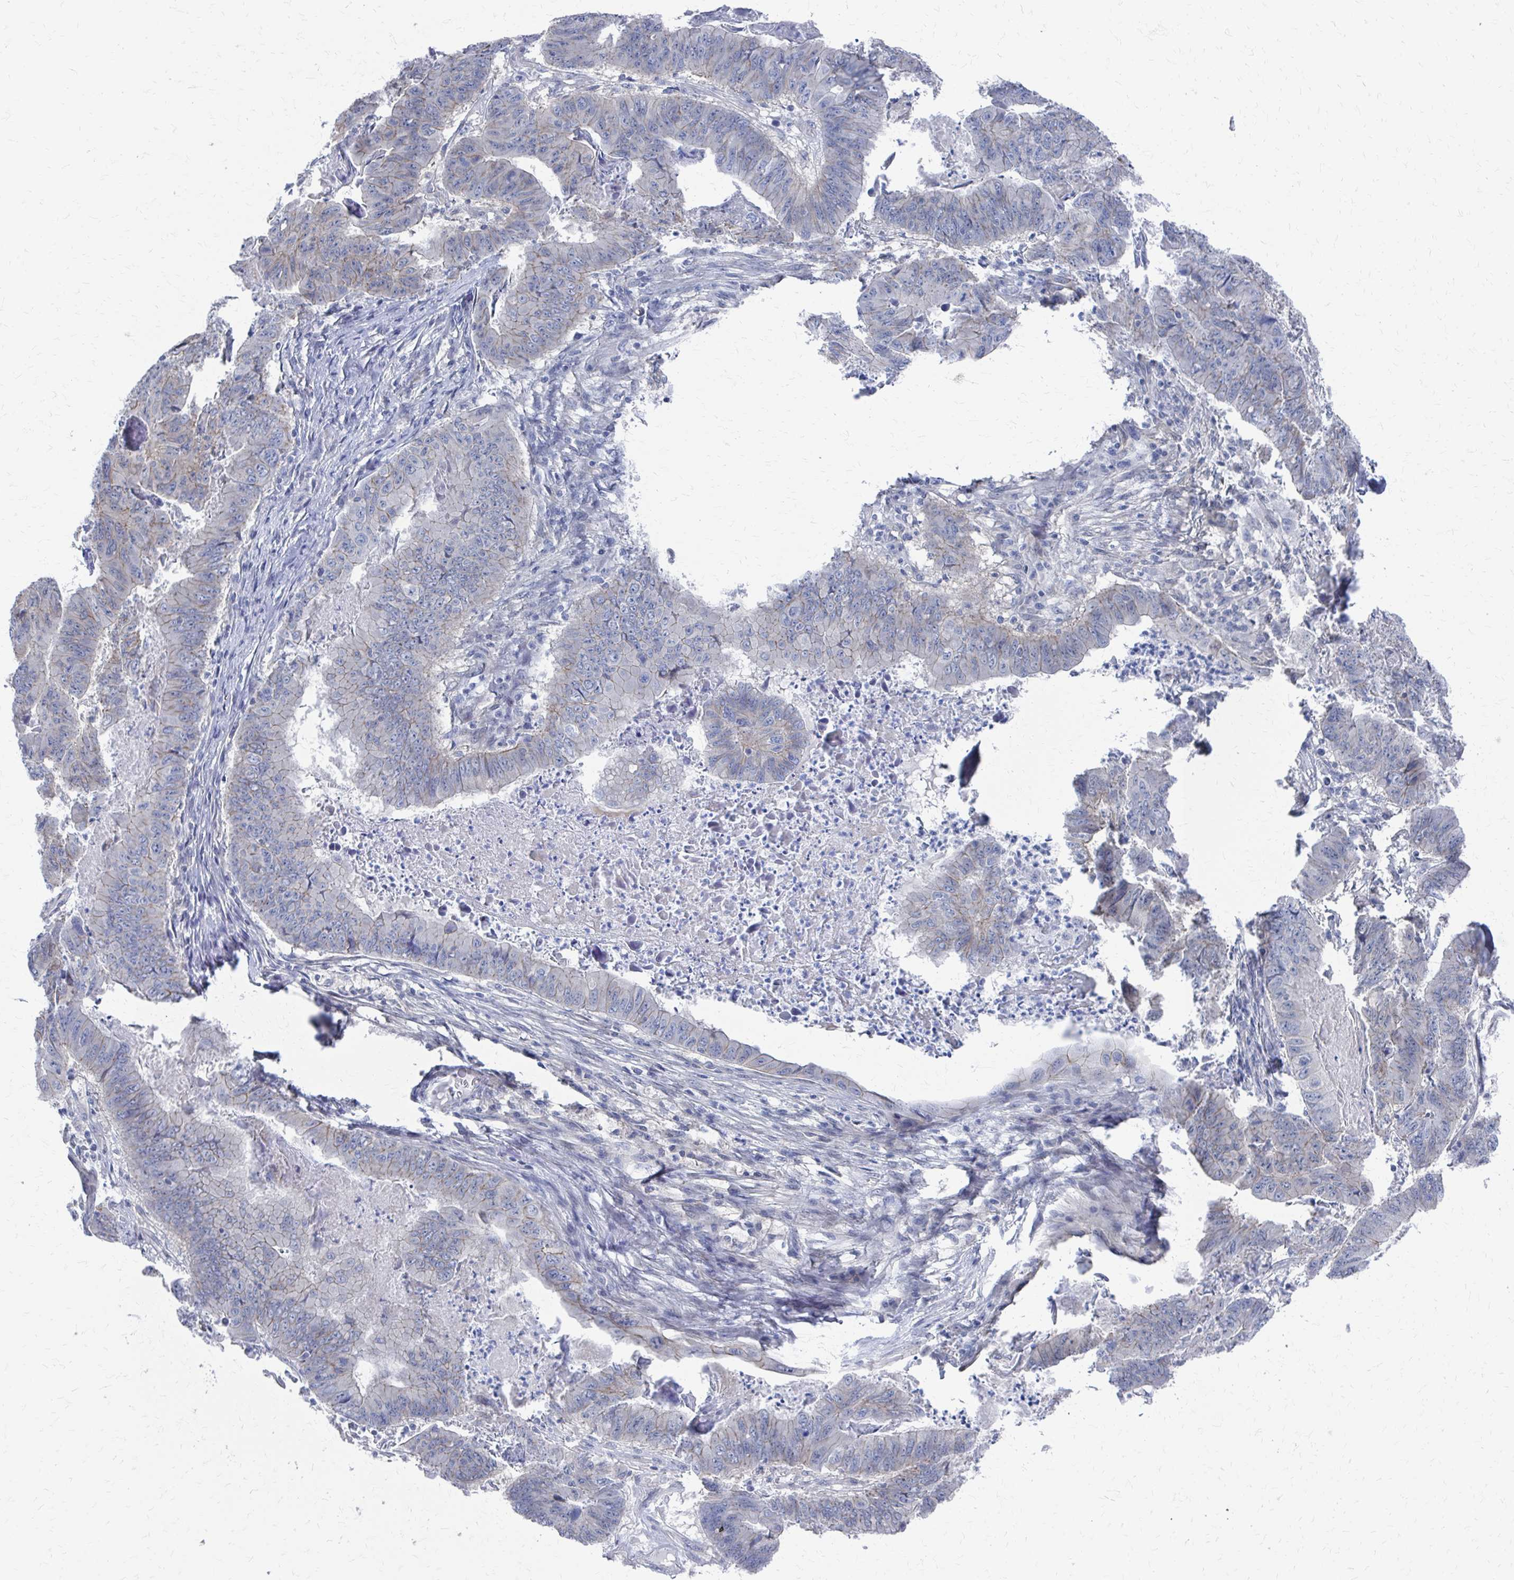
{"staining": {"intensity": "negative", "quantity": "none", "location": "none"}, "tissue": "stomach cancer", "cell_type": "Tumor cells", "image_type": "cancer", "snomed": [{"axis": "morphology", "description": "Adenocarcinoma, NOS"}, {"axis": "topography", "description": "Stomach, lower"}], "caption": "An IHC micrograph of adenocarcinoma (stomach) is shown. There is no staining in tumor cells of adenocarcinoma (stomach).", "gene": "PLEKHG7", "patient": {"sex": "male", "age": 77}}